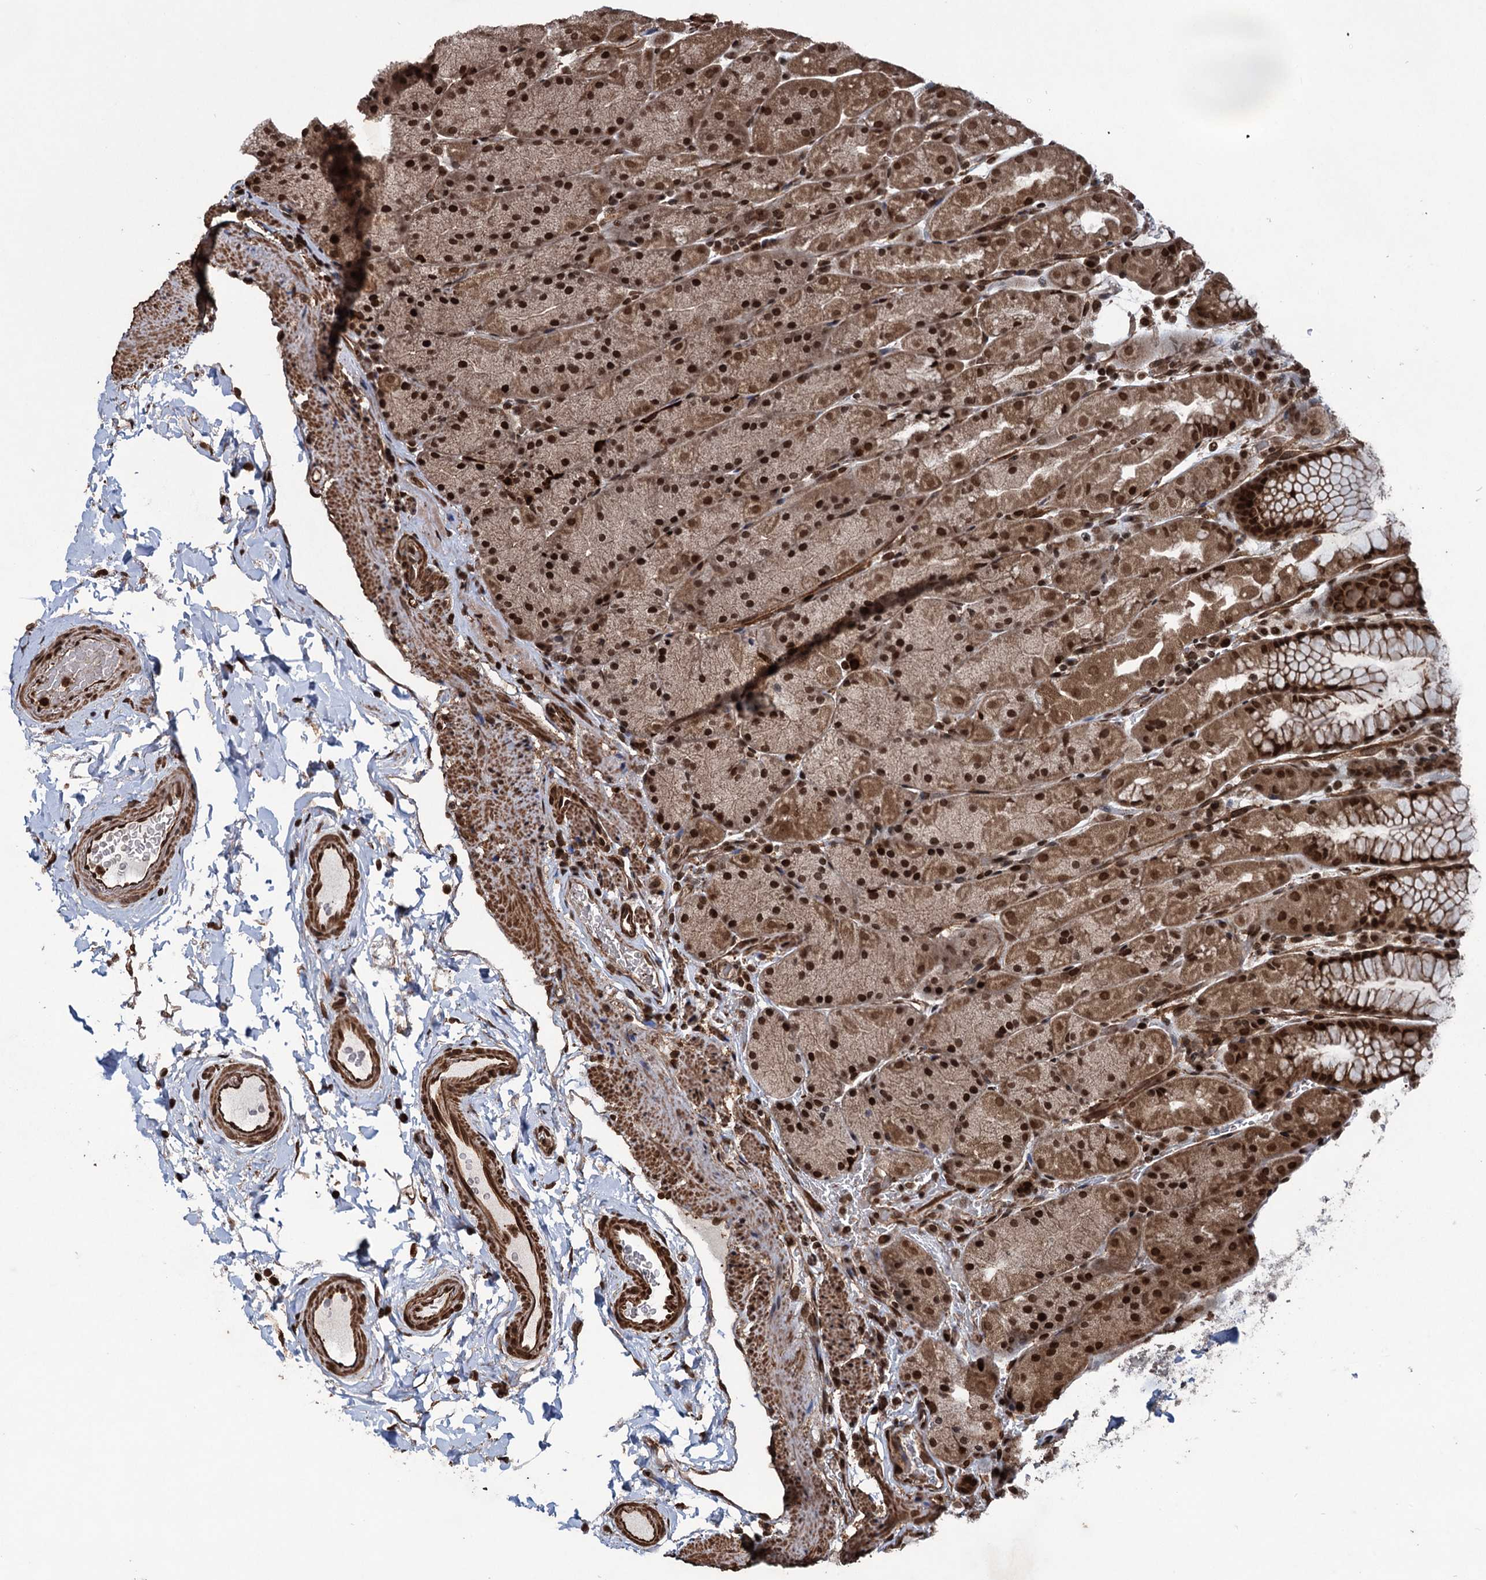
{"staining": {"intensity": "strong", "quantity": ">75%", "location": "cytoplasmic/membranous,nuclear"}, "tissue": "stomach", "cell_type": "Glandular cells", "image_type": "normal", "snomed": [{"axis": "morphology", "description": "Normal tissue, NOS"}, {"axis": "topography", "description": "Stomach, upper"}, {"axis": "topography", "description": "Stomach, lower"}], "caption": "About >75% of glandular cells in unremarkable human stomach show strong cytoplasmic/membranous,nuclear protein staining as visualized by brown immunohistochemical staining.", "gene": "EYA4", "patient": {"sex": "male", "age": 67}}